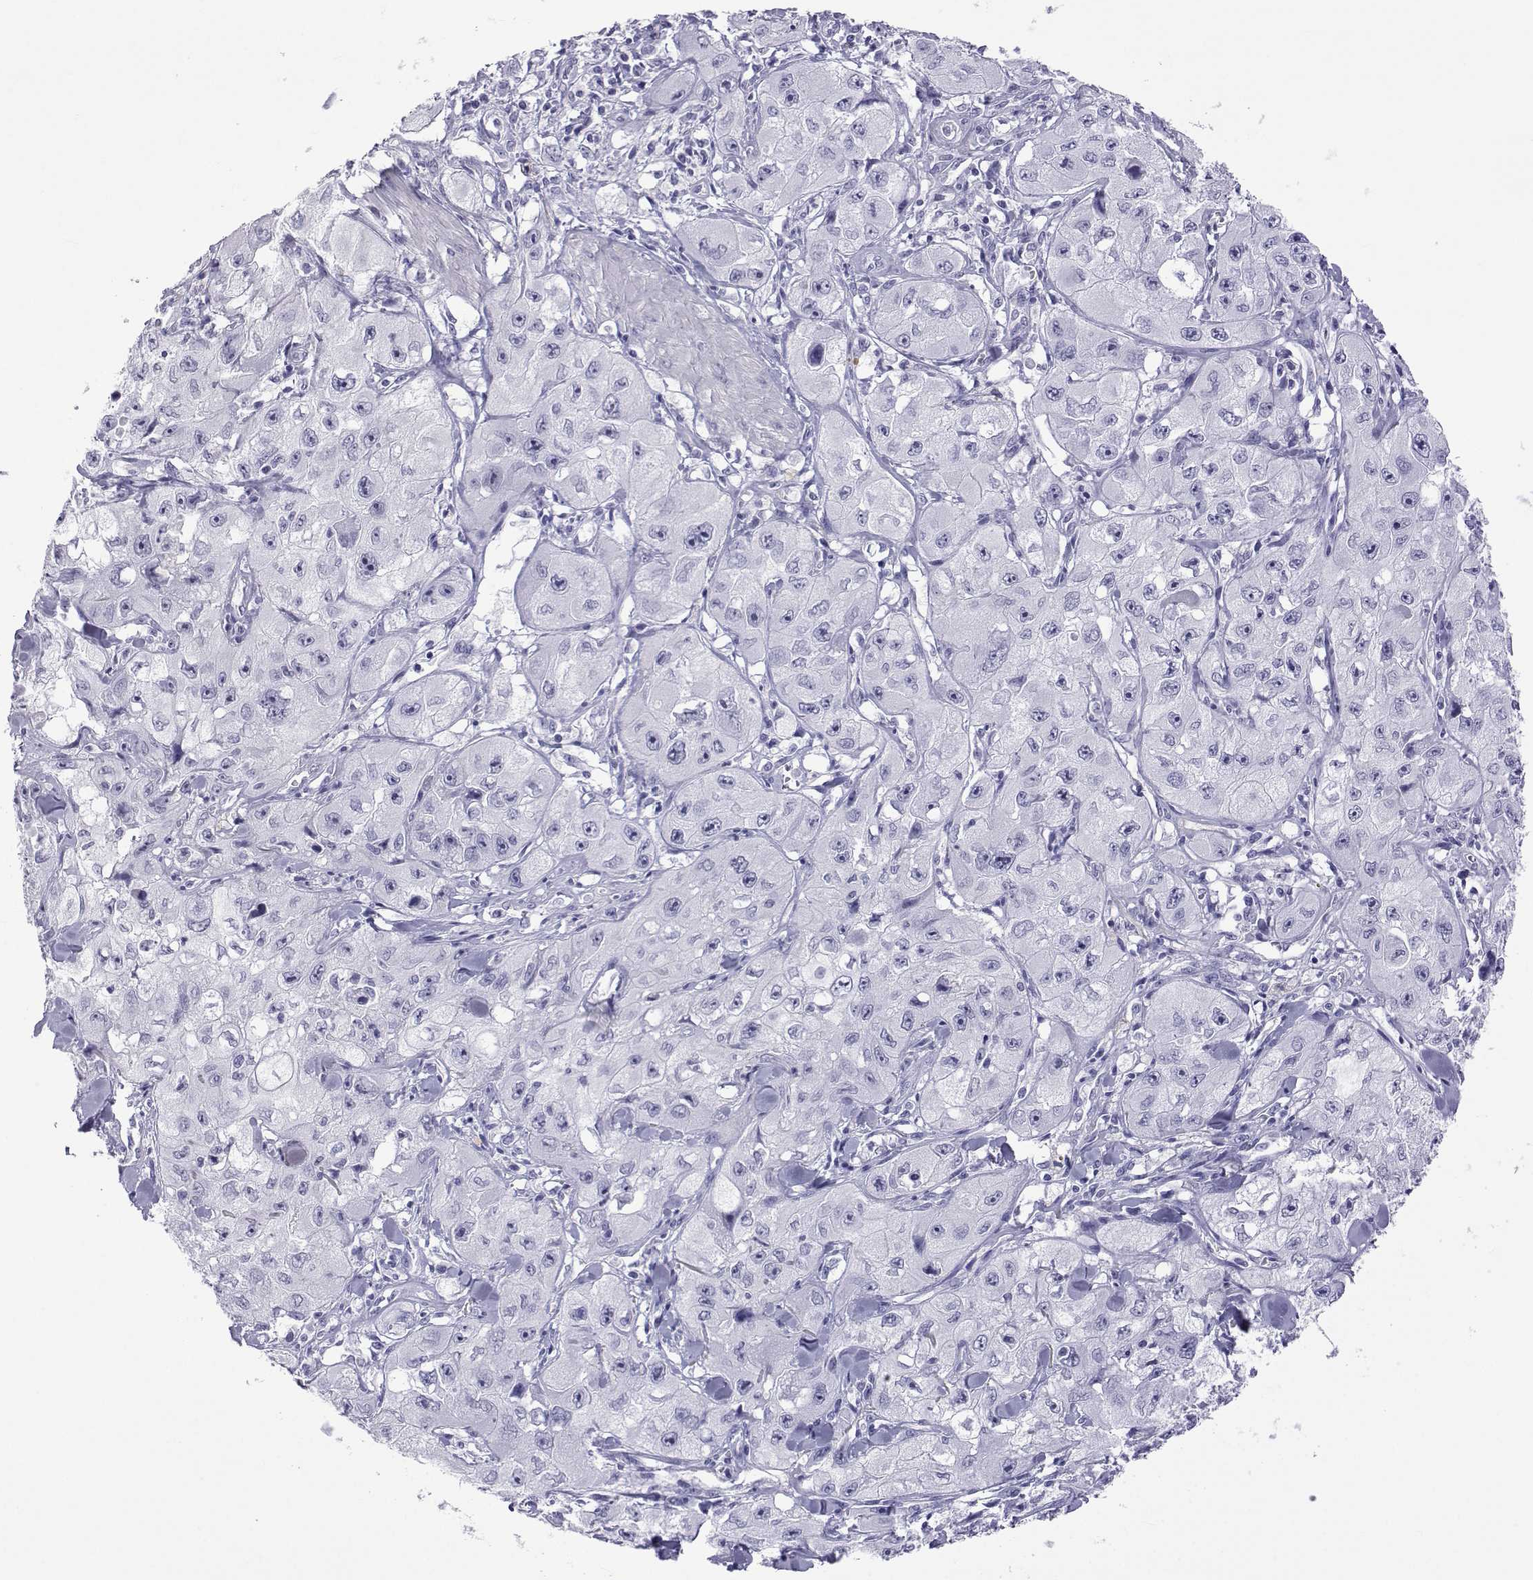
{"staining": {"intensity": "negative", "quantity": "none", "location": "none"}, "tissue": "skin cancer", "cell_type": "Tumor cells", "image_type": "cancer", "snomed": [{"axis": "morphology", "description": "Squamous cell carcinoma, NOS"}, {"axis": "topography", "description": "Skin"}, {"axis": "topography", "description": "Subcutis"}], "caption": "This is an IHC histopathology image of human skin cancer. There is no expression in tumor cells.", "gene": "ACTL7A", "patient": {"sex": "male", "age": 73}}